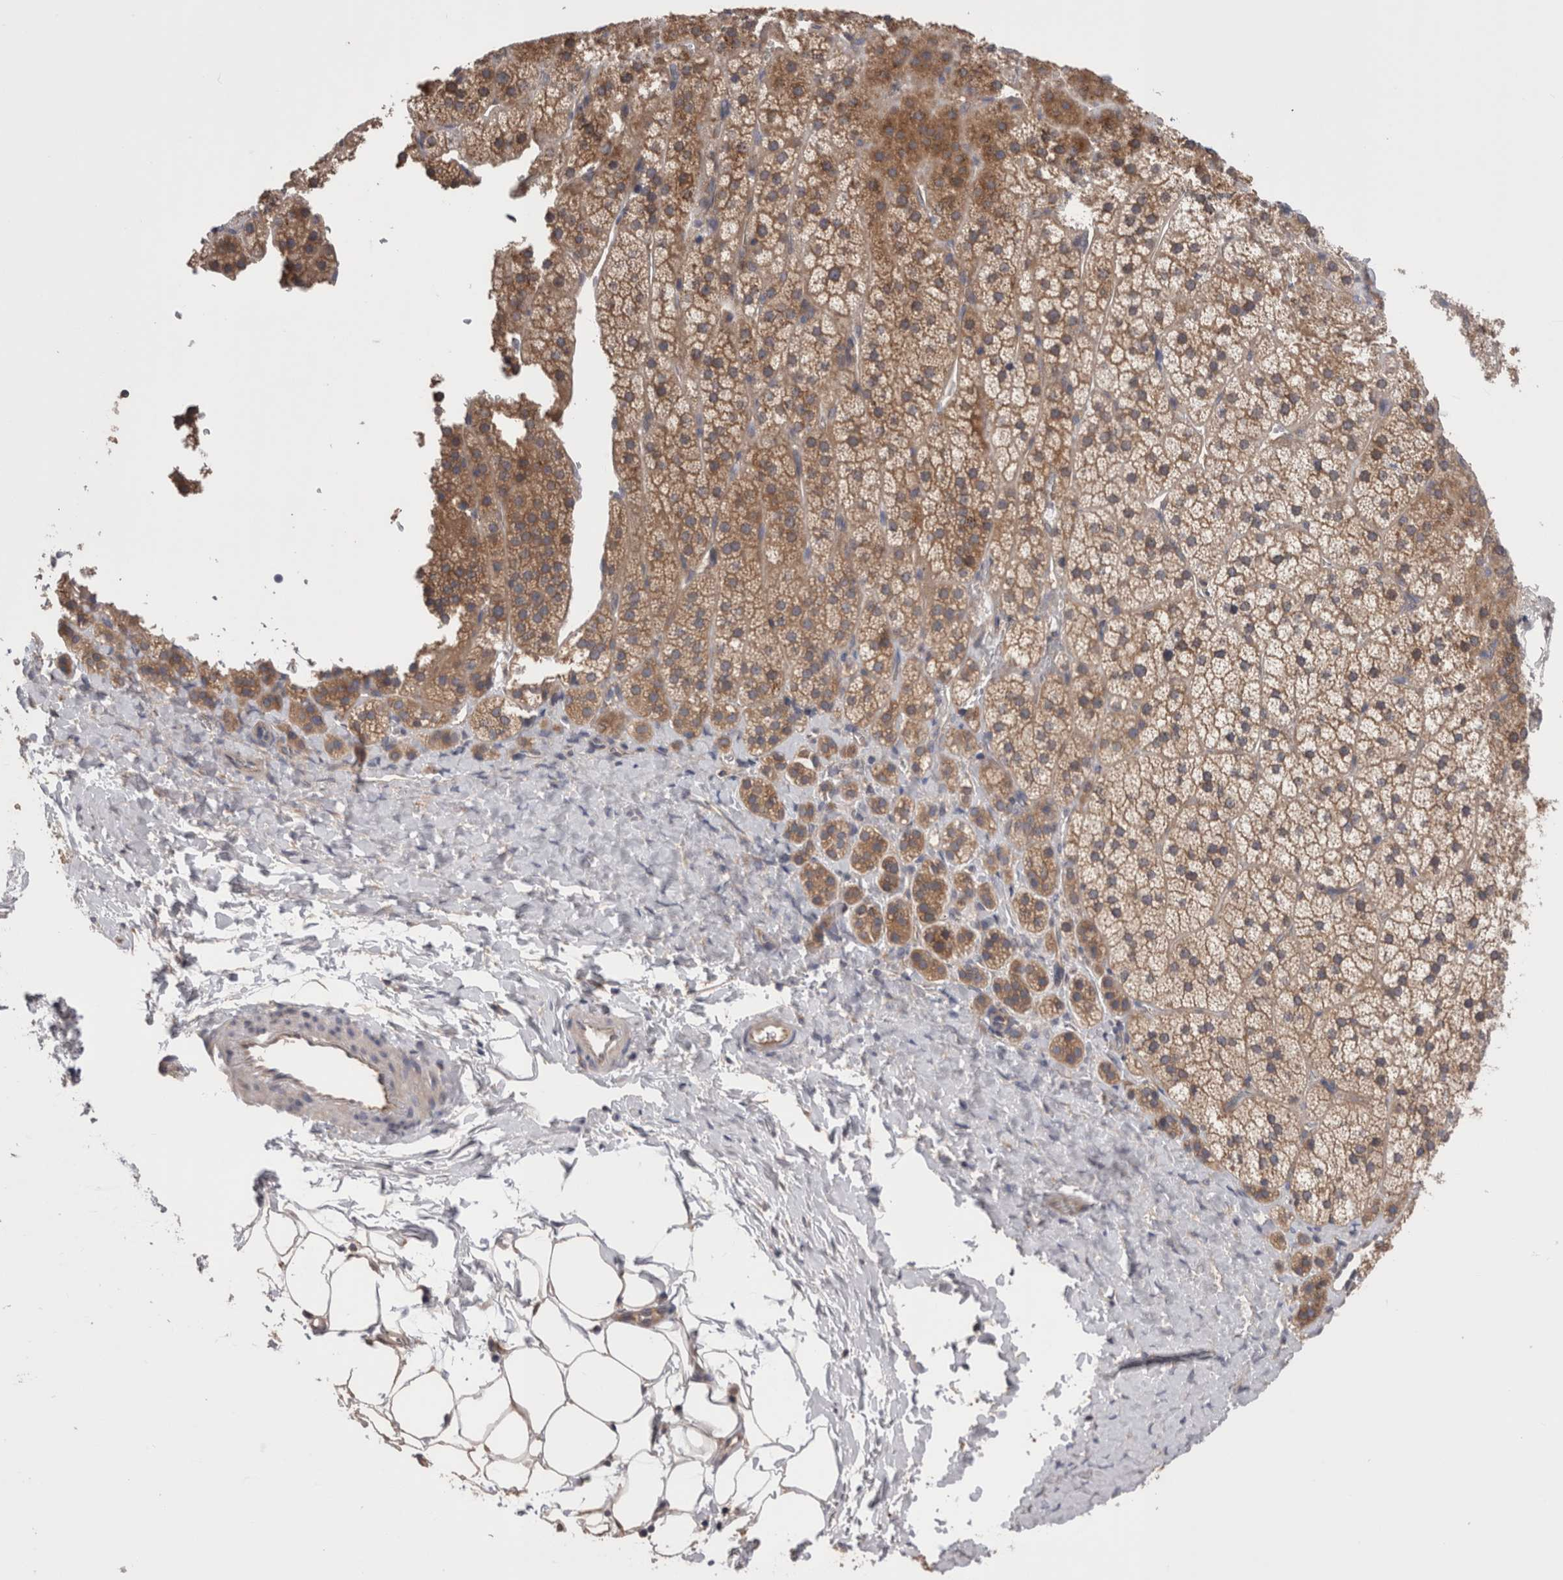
{"staining": {"intensity": "moderate", "quantity": ">75%", "location": "cytoplasmic/membranous"}, "tissue": "adrenal gland", "cell_type": "Glandular cells", "image_type": "normal", "snomed": [{"axis": "morphology", "description": "Normal tissue, NOS"}, {"axis": "topography", "description": "Adrenal gland"}], "caption": "Normal adrenal gland demonstrates moderate cytoplasmic/membranous expression in approximately >75% of glandular cells, visualized by immunohistochemistry.", "gene": "DCTN6", "patient": {"sex": "female", "age": 44}}